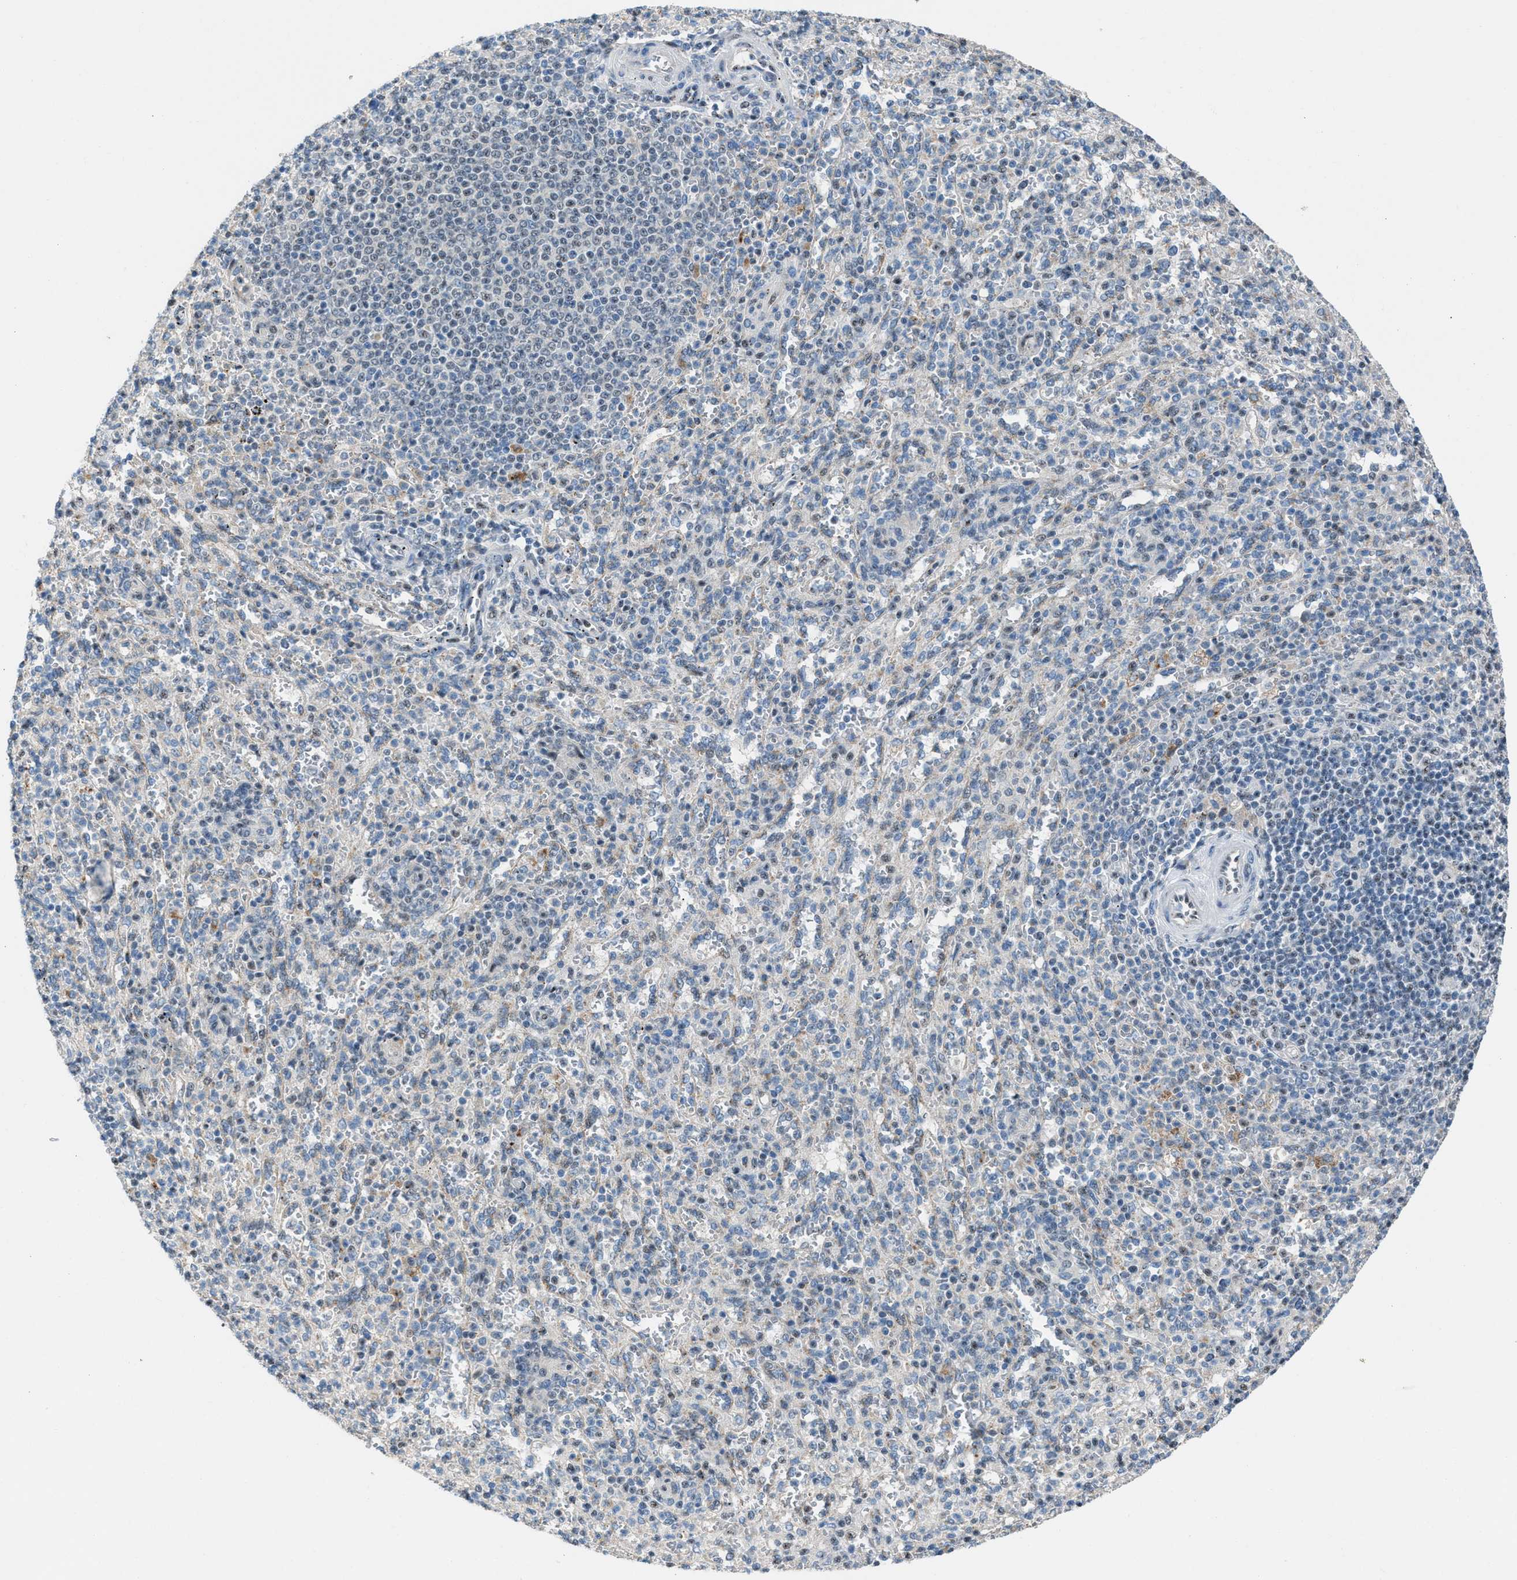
{"staining": {"intensity": "weak", "quantity": "<25%", "location": "nuclear"}, "tissue": "spleen", "cell_type": "Cells in red pulp", "image_type": "normal", "snomed": [{"axis": "morphology", "description": "Normal tissue, NOS"}, {"axis": "topography", "description": "Spleen"}], "caption": "Histopathology image shows no protein positivity in cells in red pulp of benign spleen. (DAB (3,3'-diaminobenzidine) immunohistochemistry, high magnification).", "gene": "CENPP", "patient": {"sex": "male", "age": 36}}